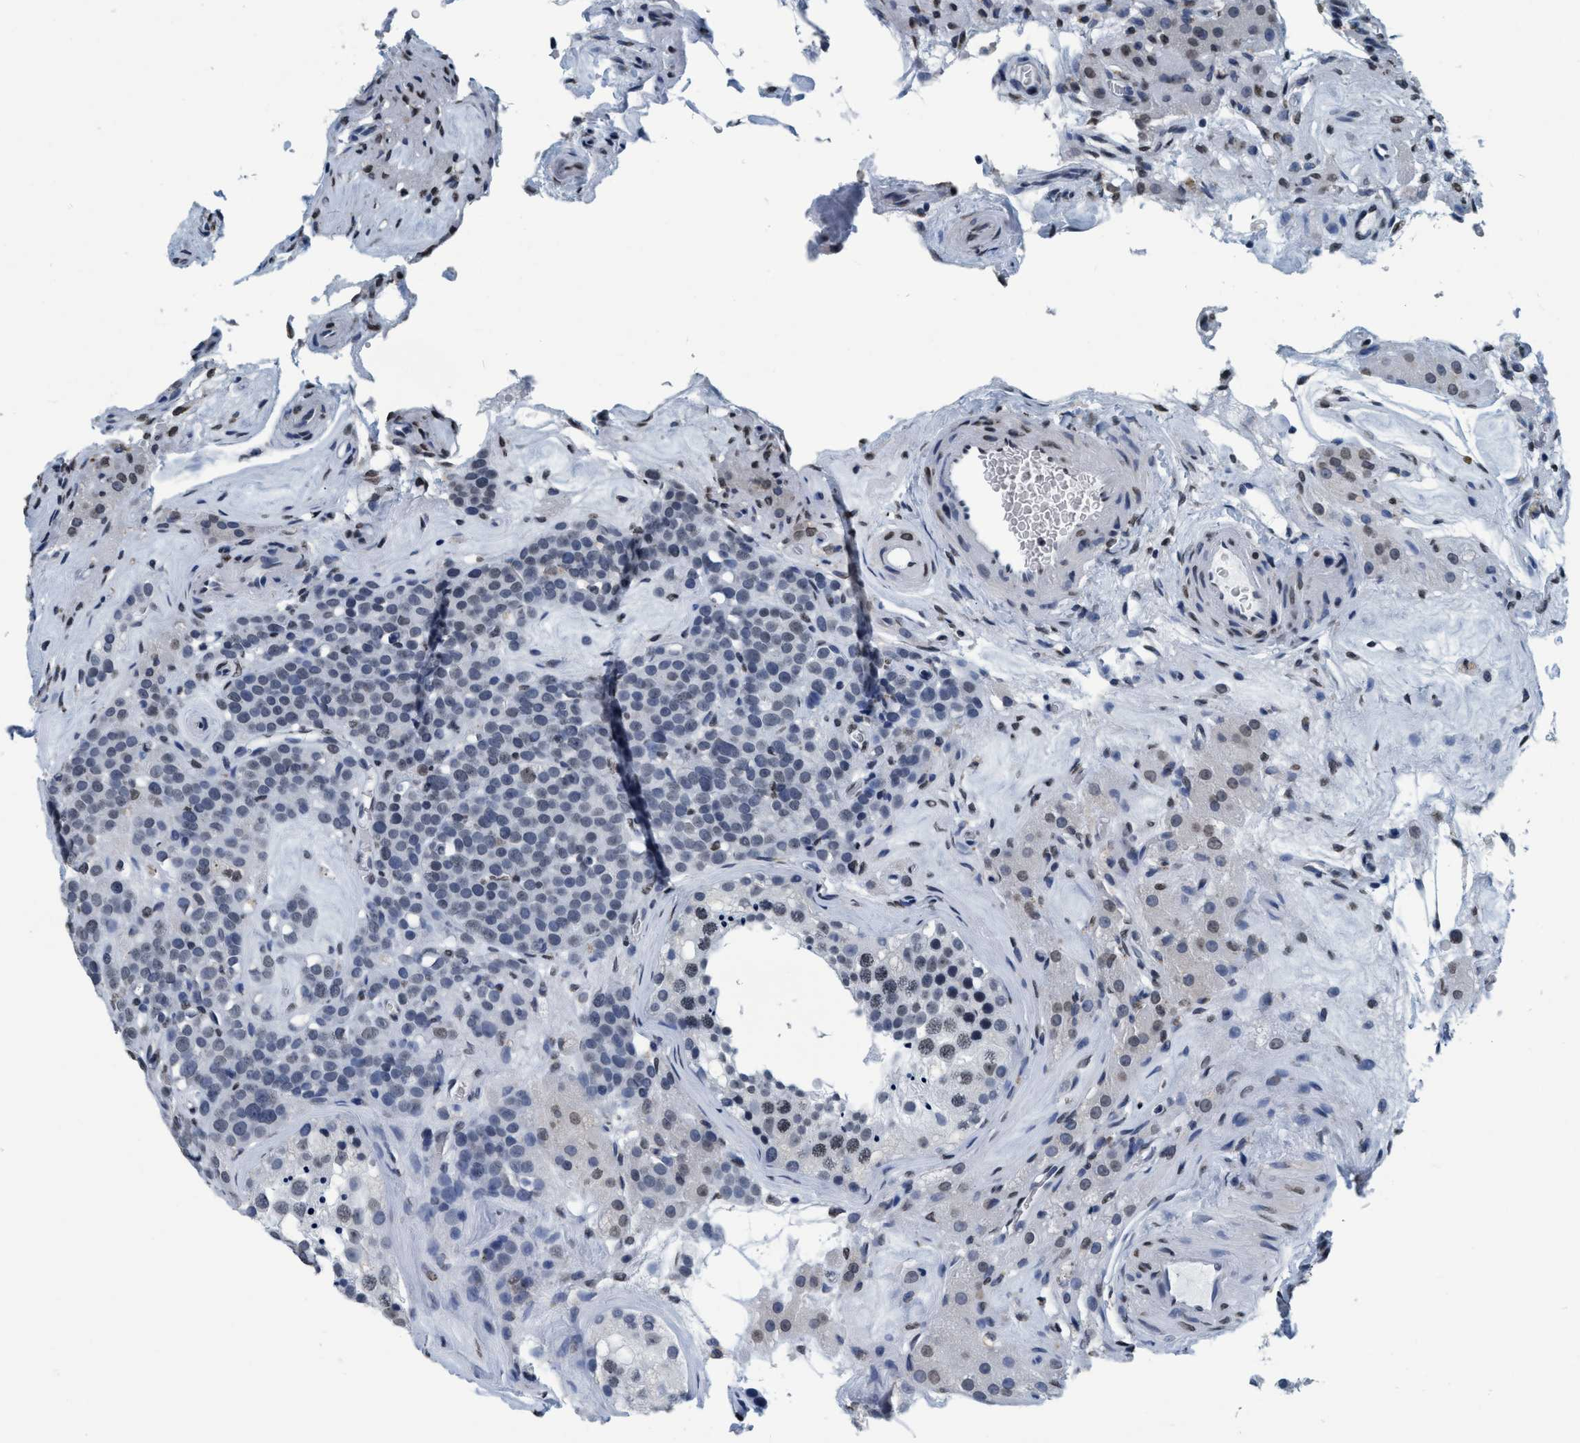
{"staining": {"intensity": "negative", "quantity": "none", "location": "none"}, "tissue": "testis cancer", "cell_type": "Tumor cells", "image_type": "cancer", "snomed": [{"axis": "morphology", "description": "Seminoma, NOS"}, {"axis": "topography", "description": "Testis"}], "caption": "There is no significant expression in tumor cells of testis cancer.", "gene": "CCNE2", "patient": {"sex": "male", "age": 71}}